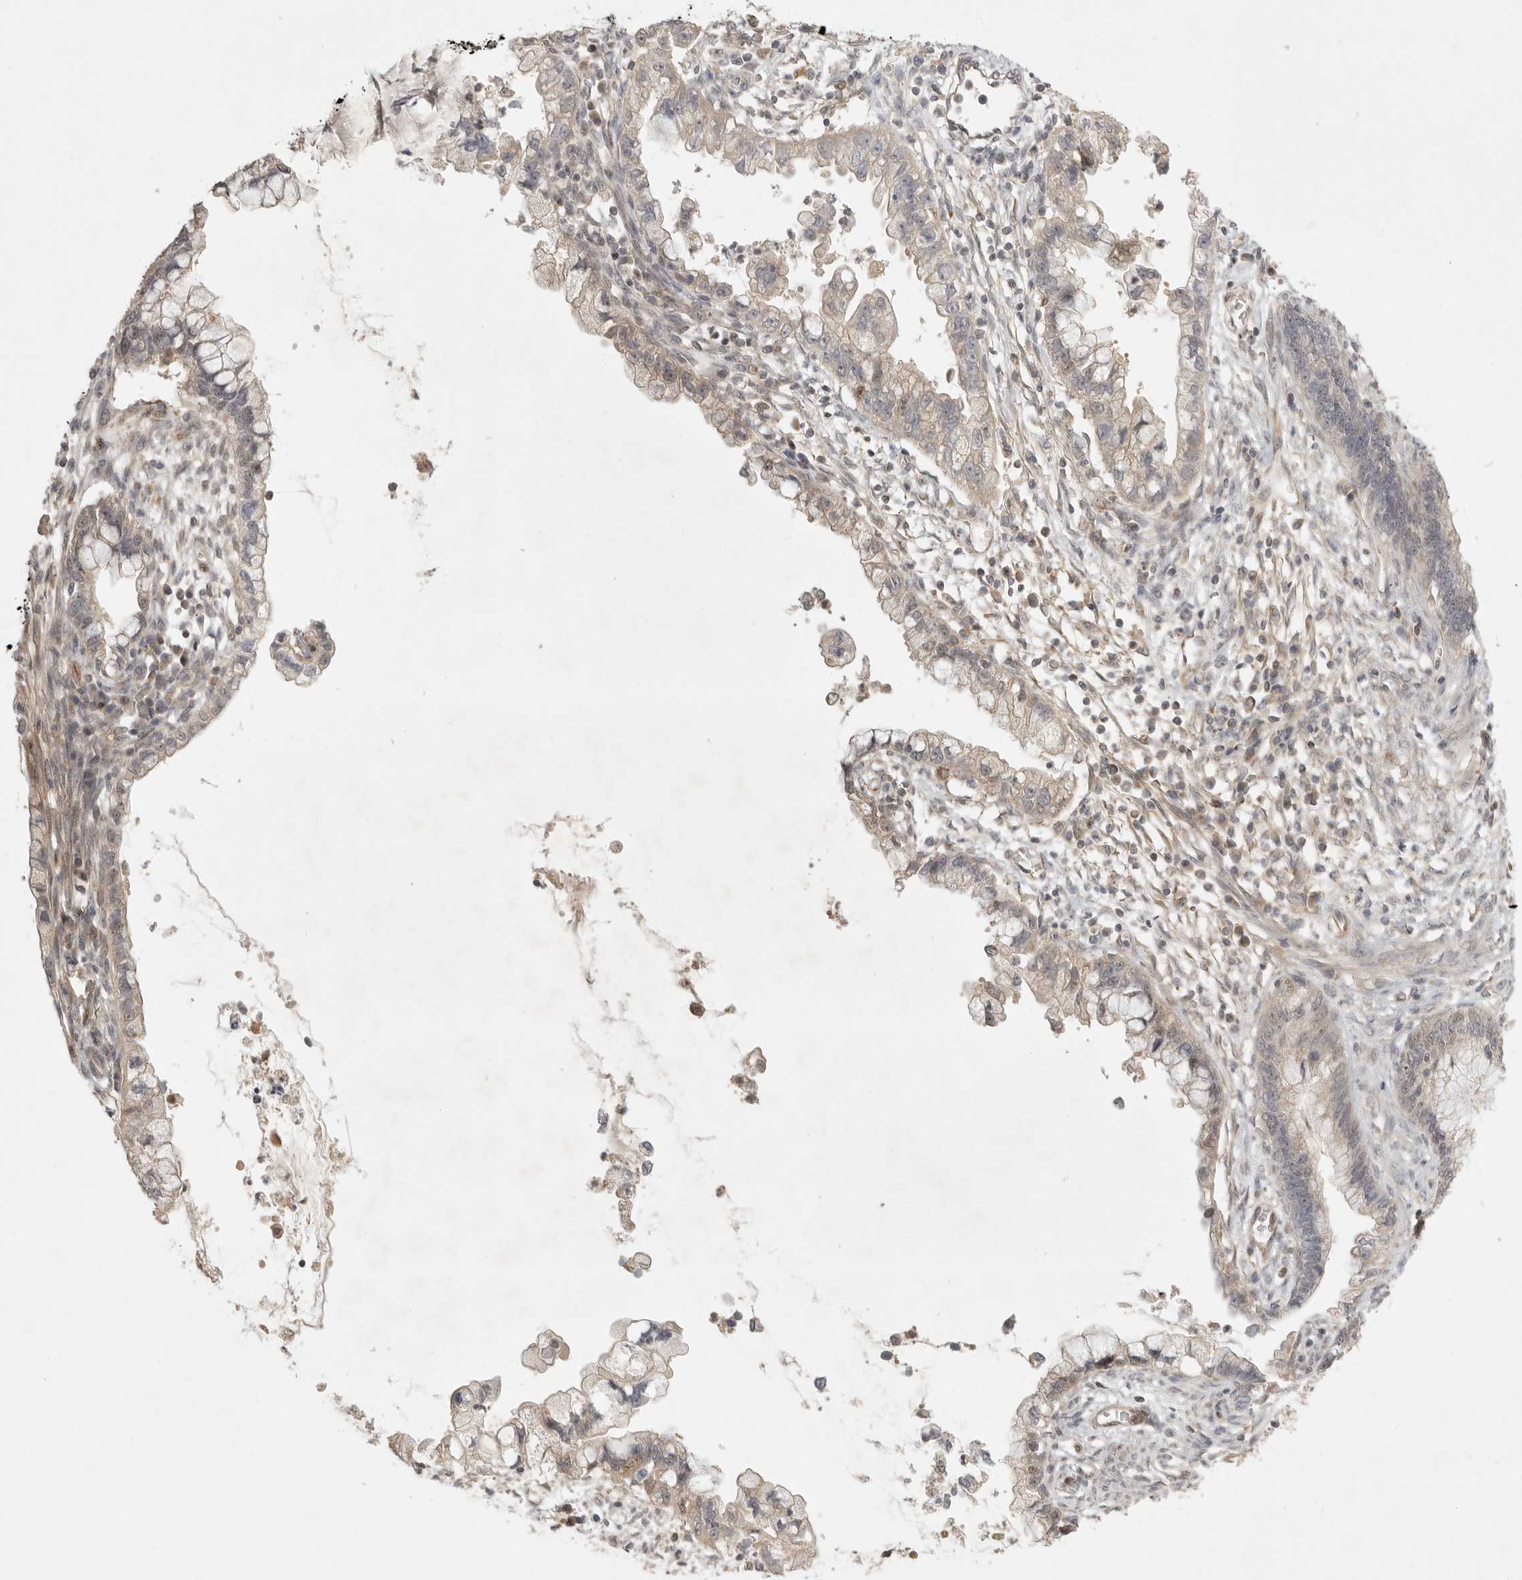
{"staining": {"intensity": "weak", "quantity": "<25%", "location": "cytoplasmic/membranous,nuclear"}, "tissue": "cervical cancer", "cell_type": "Tumor cells", "image_type": "cancer", "snomed": [{"axis": "morphology", "description": "Adenocarcinoma, NOS"}, {"axis": "topography", "description": "Cervix"}], "caption": "Human adenocarcinoma (cervical) stained for a protein using immunohistochemistry (IHC) exhibits no staining in tumor cells.", "gene": "POMP", "patient": {"sex": "female", "age": 44}}